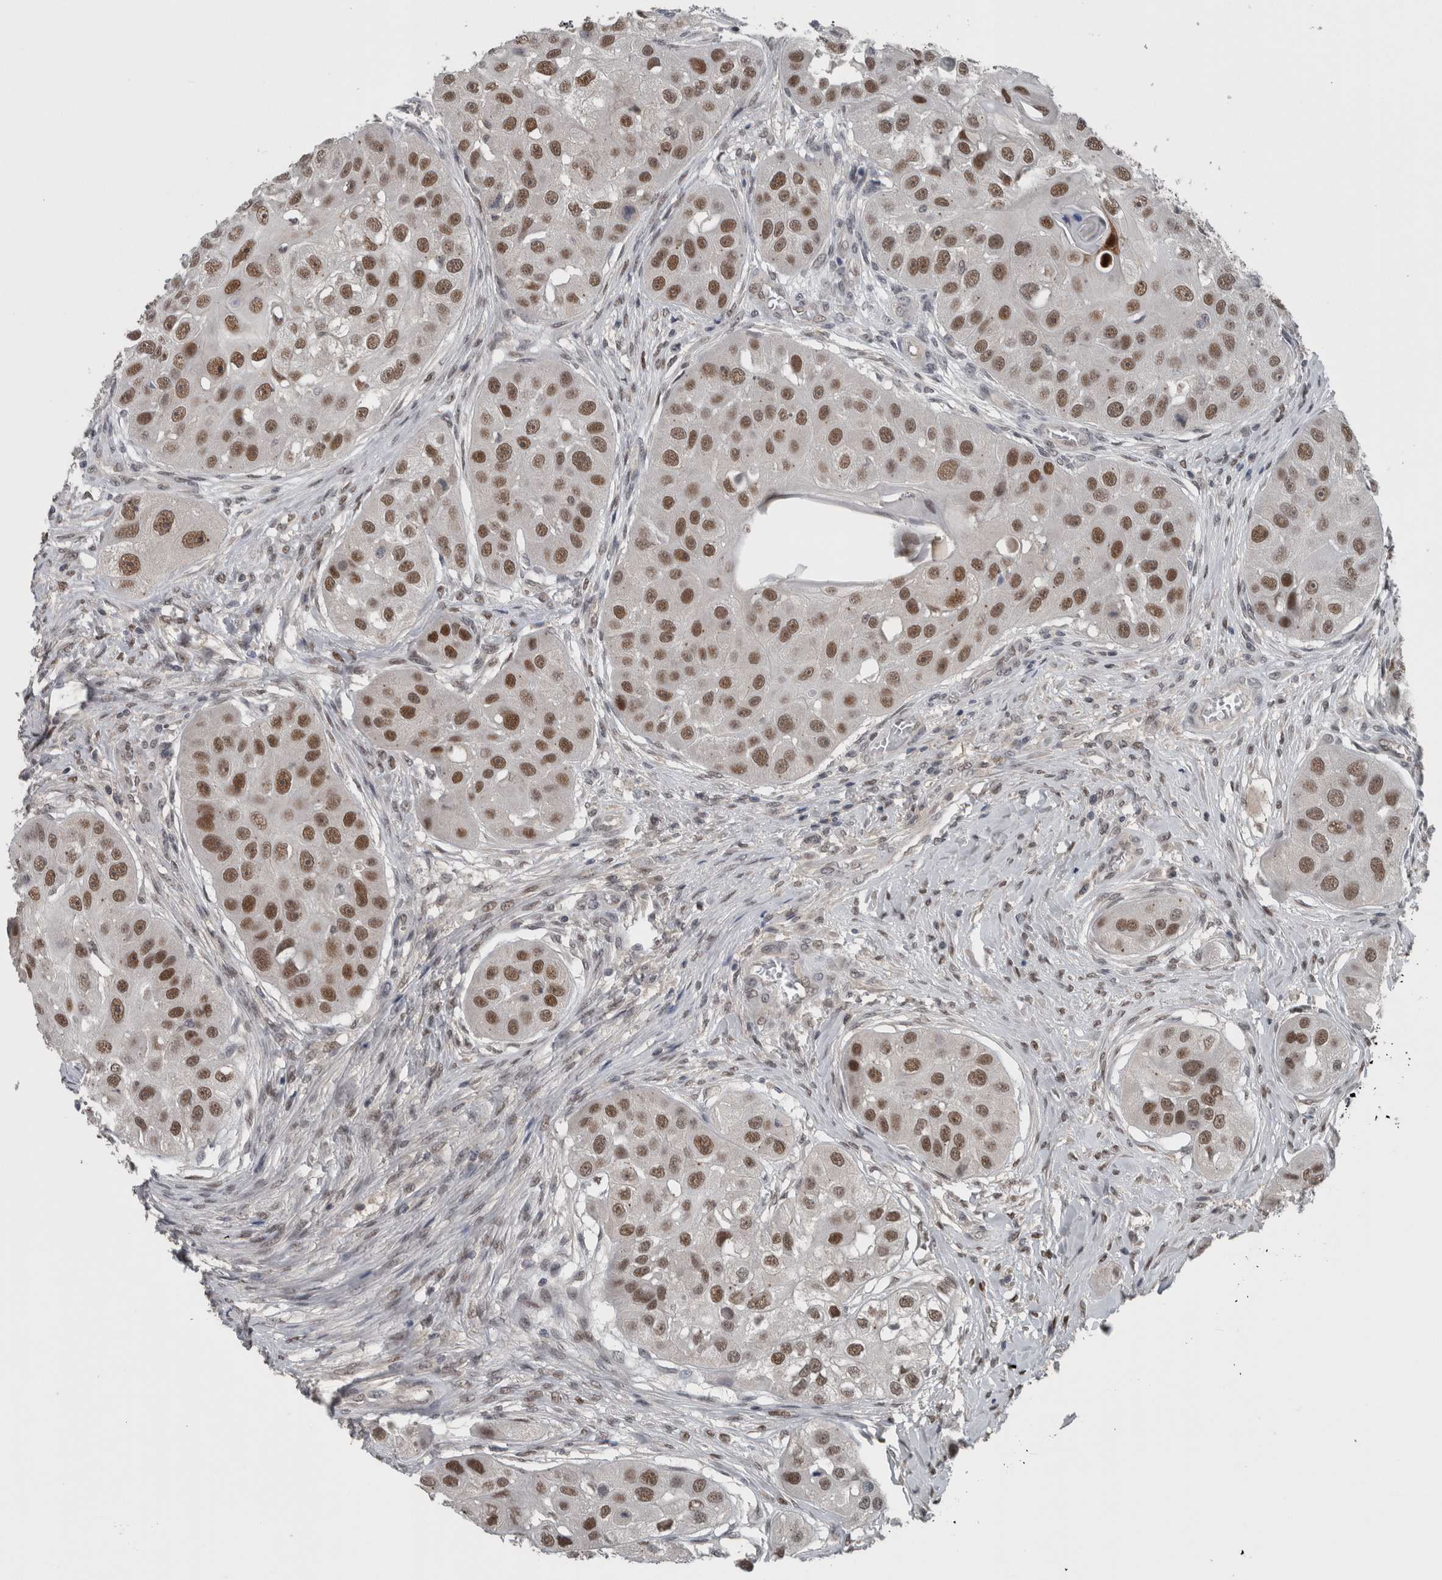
{"staining": {"intensity": "strong", "quantity": ">75%", "location": "nuclear"}, "tissue": "head and neck cancer", "cell_type": "Tumor cells", "image_type": "cancer", "snomed": [{"axis": "morphology", "description": "Normal tissue, NOS"}, {"axis": "morphology", "description": "Squamous cell carcinoma, NOS"}, {"axis": "topography", "description": "Skeletal muscle"}, {"axis": "topography", "description": "Head-Neck"}], "caption": "This is a micrograph of immunohistochemistry staining of head and neck squamous cell carcinoma, which shows strong positivity in the nuclear of tumor cells.", "gene": "ZBTB21", "patient": {"sex": "male", "age": 51}}